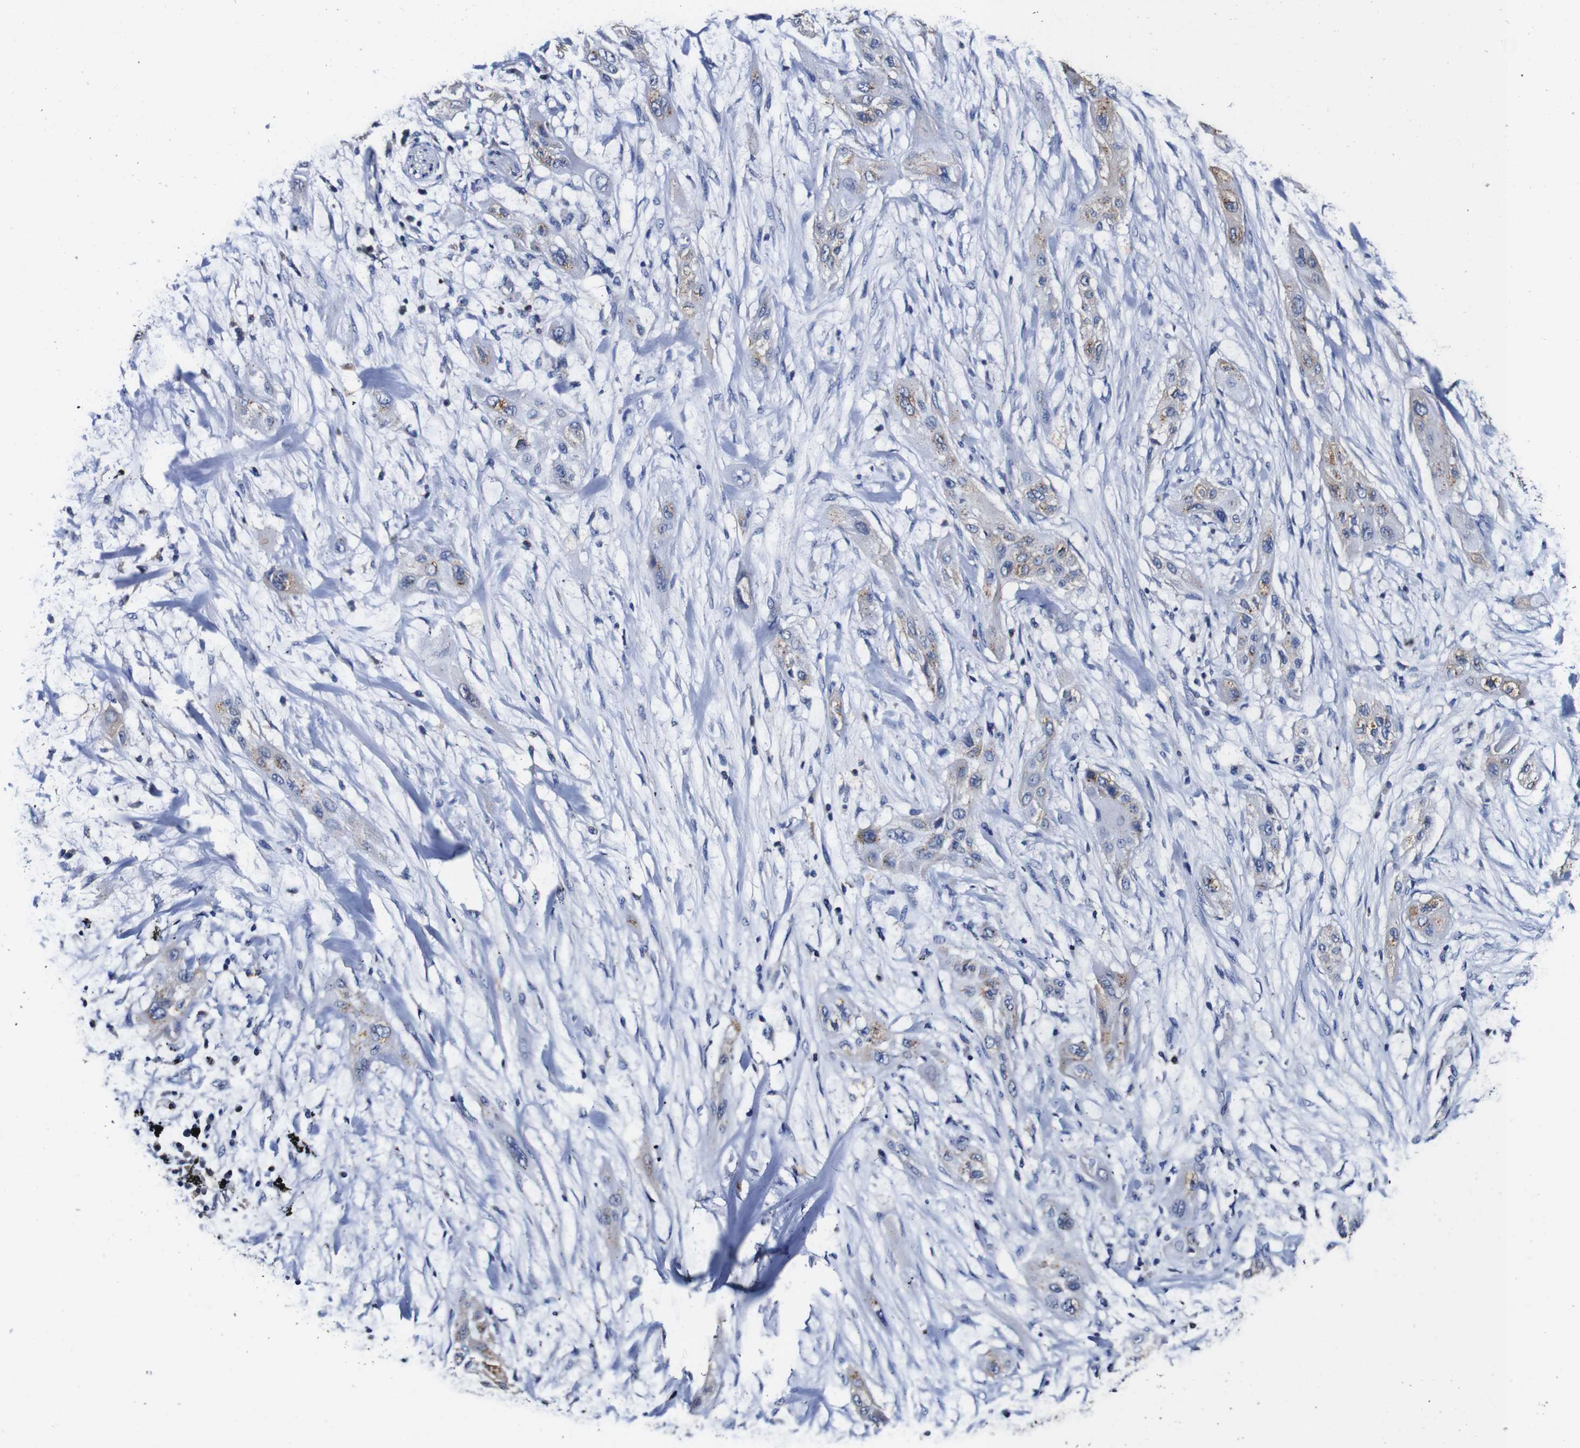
{"staining": {"intensity": "negative", "quantity": "none", "location": "none"}, "tissue": "lung cancer", "cell_type": "Tumor cells", "image_type": "cancer", "snomed": [{"axis": "morphology", "description": "Squamous cell carcinoma, NOS"}, {"axis": "topography", "description": "Lung"}], "caption": "DAB (3,3'-diaminobenzidine) immunohistochemical staining of human lung squamous cell carcinoma displays no significant staining in tumor cells.", "gene": "PDCD6IP", "patient": {"sex": "female", "age": 47}}